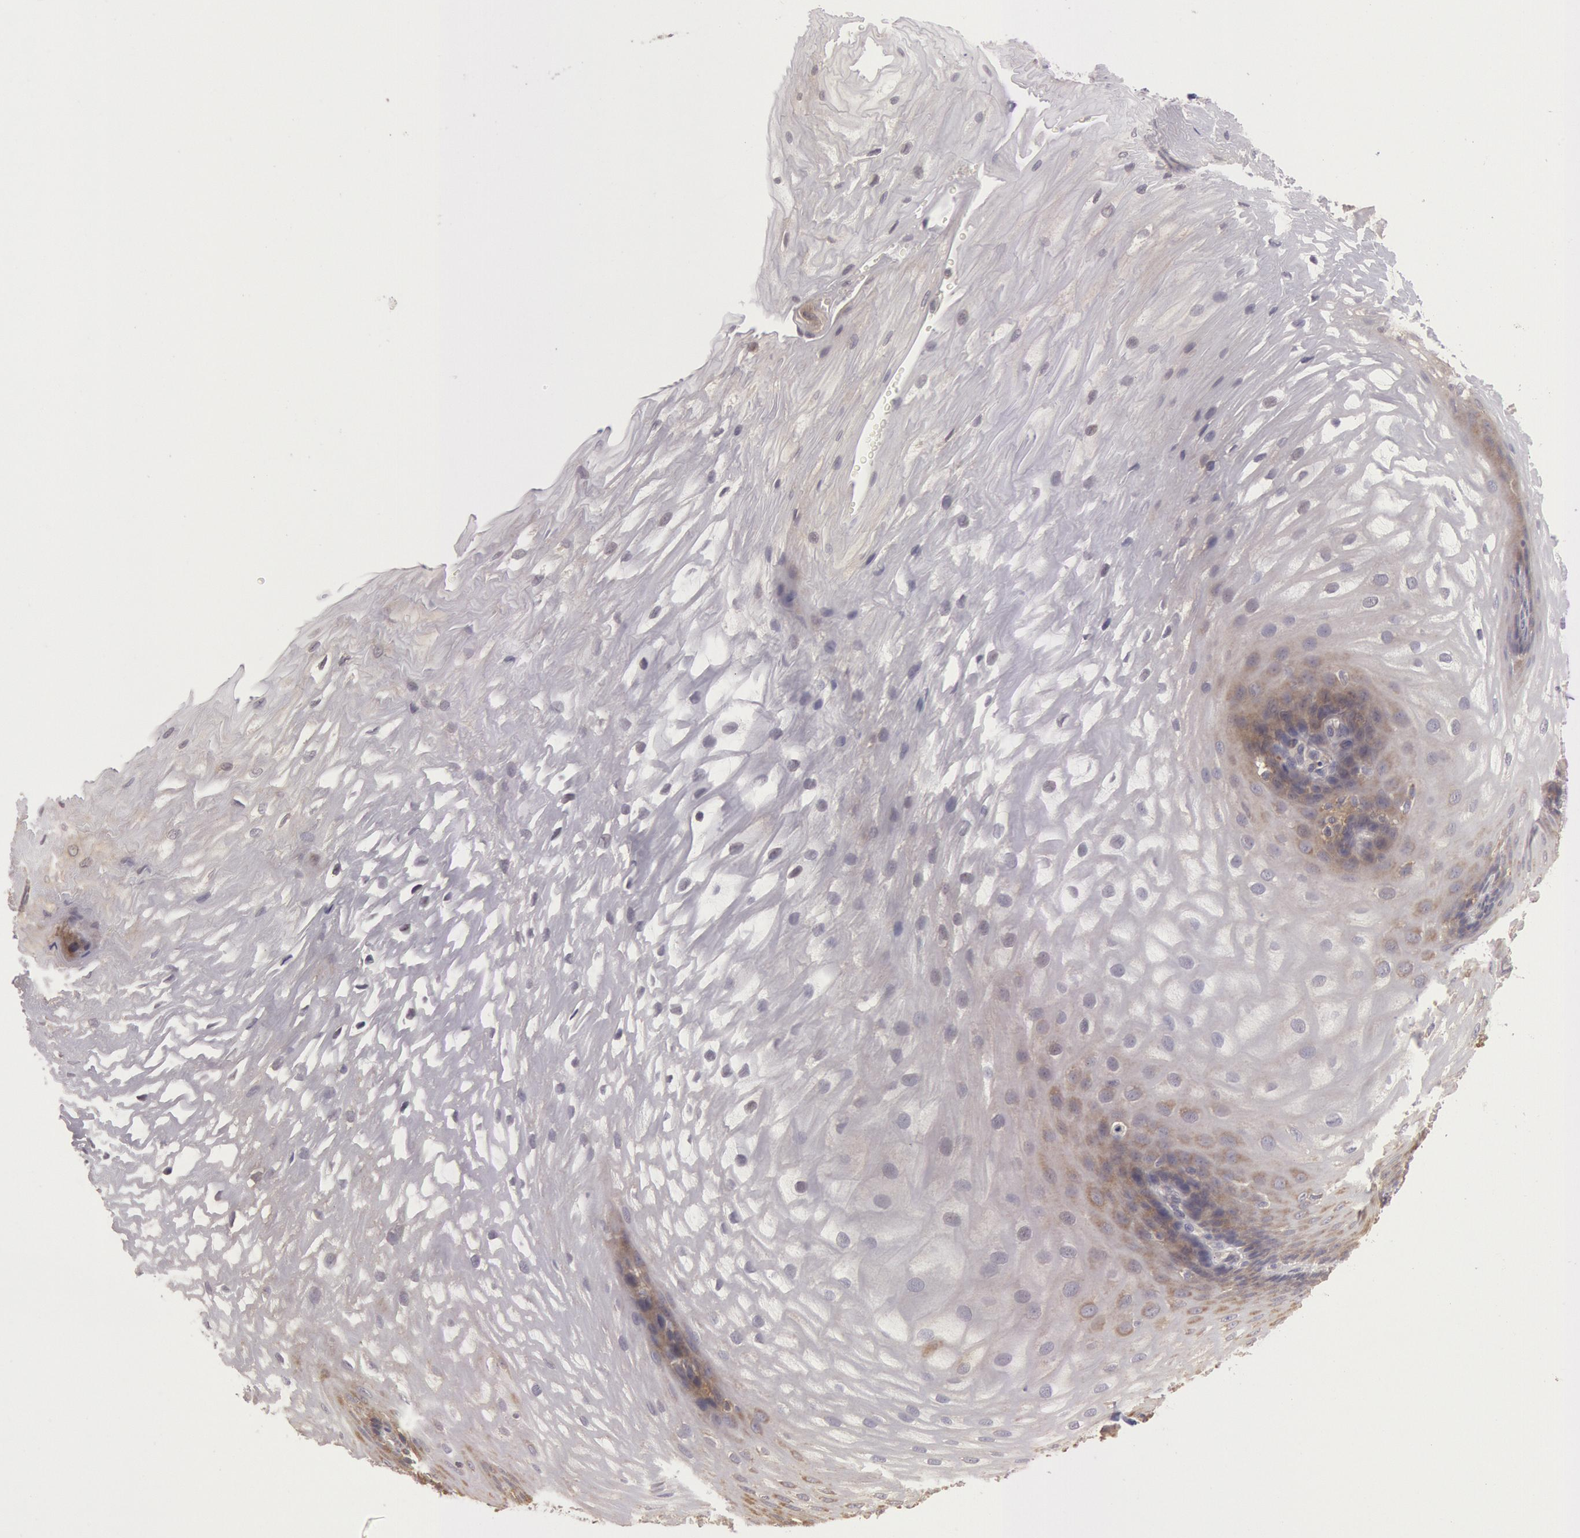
{"staining": {"intensity": "moderate", "quantity": "<25%", "location": "cytoplasmic/membranous"}, "tissue": "esophagus", "cell_type": "Squamous epithelial cells", "image_type": "normal", "snomed": [{"axis": "morphology", "description": "Normal tissue, NOS"}, {"axis": "morphology", "description": "Adenocarcinoma, NOS"}, {"axis": "topography", "description": "Esophagus"}, {"axis": "topography", "description": "Stomach"}], "caption": "Esophagus stained for a protein reveals moderate cytoplasmic/membranous positivity in squamous epithelial cells. (Stains: DAB (3,3'-diaminobenzidine) in brown, nuclei in blue, Microscopy: brightfield microscopy at high magnification).", "gene": "NMT2", "patient": {"sex": "male", "age": 62}}